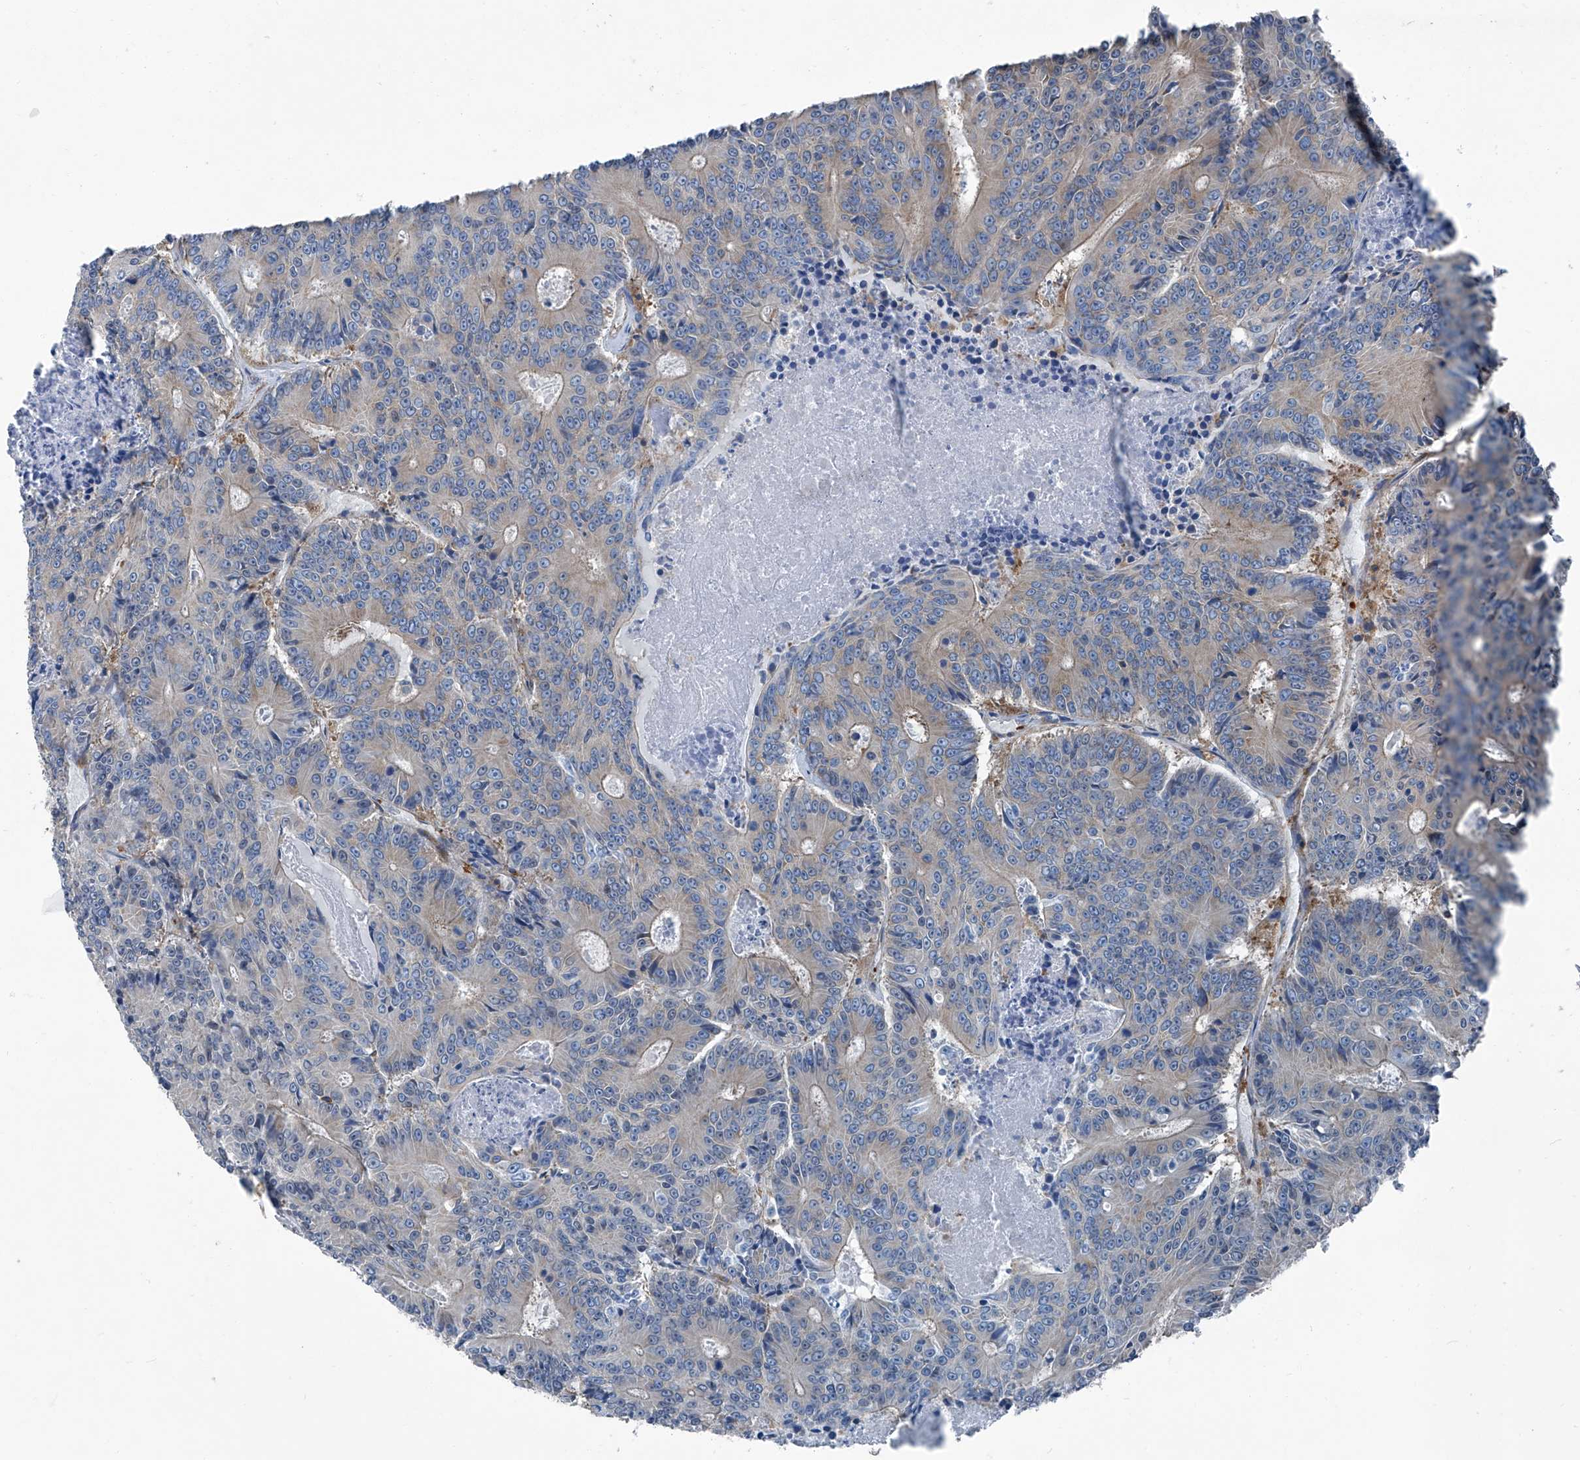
{"staining": {"intensity": "weak", "quantity": "<25%", "location": "cytoplasmic/membranous"}, "tissue": "colorectal cancer", "cell_type": "Tumor cells", "image_type": "cancer", "snomed": [{"axis": "morphology", "description": "Adenocarcinoma, NOS"}, {"axis": "topography", "description": "Colon"}], "caption": "An IHC micrograph of adenocarcinoma (colorectal) is shown. There is no staining in tumor cells of adenocarcinoma (colorectal).", "gene": "SEPTIN7", "patient": {"sex": "male", "age": 83}}